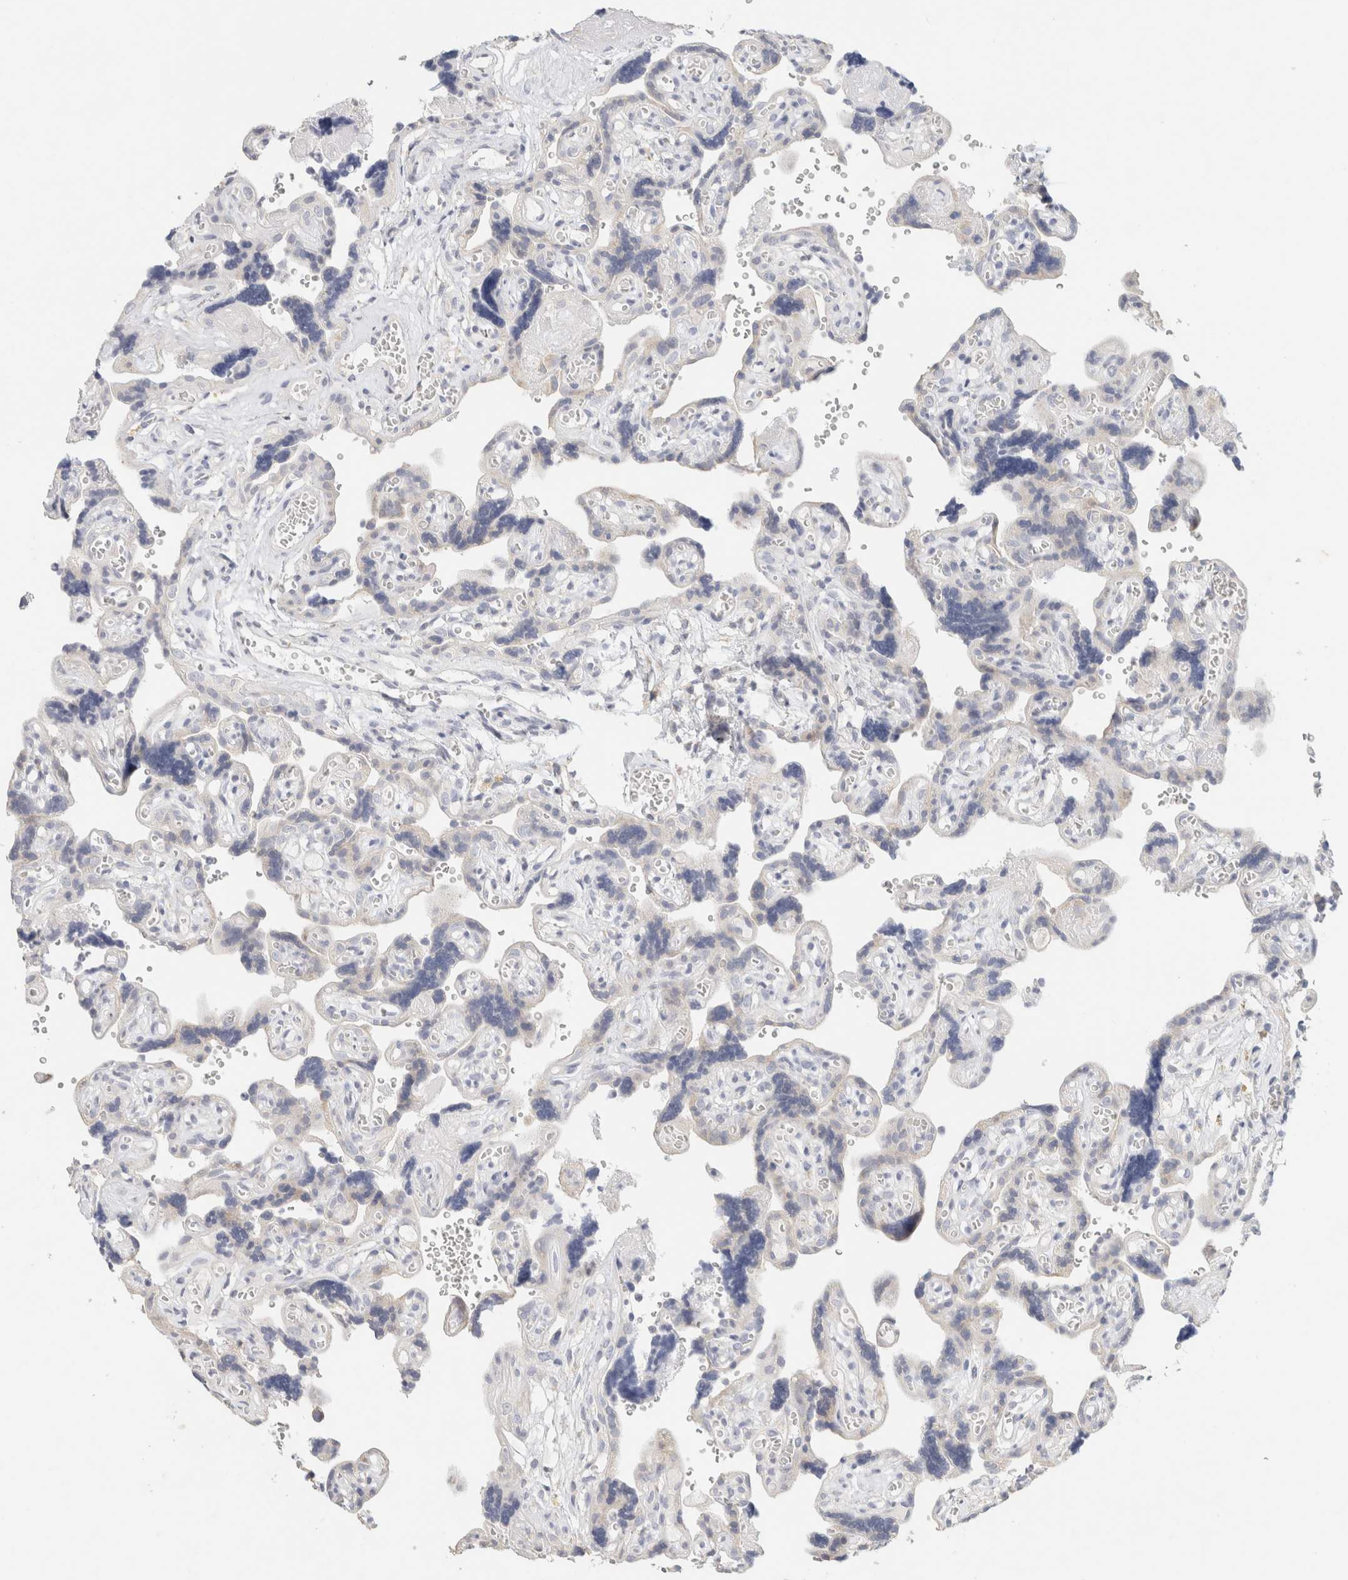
{"staining": {"intensity": "weak", "quantity": "<25%", "location": "cytoplasmic/membranous"}, "tissue": "placenta", "cell_type": "Trophoblastic cells", "image_type": "normal", "snomed": [{"axis": "morphology", "description": "Normal tissue, NOS"}, {"axis": "topography", "description": "Placenta"}], "caption": "The micrograph reveals no staining of trophoblastic cells in normal placenta. (Stains: DAB (3,3'-diaminobenzidine) immunohistochemistry (IHC) with hematoxylin counter stain, Microscopy: brightfield microscopy at high magnification).", "gene": "NEFM", "patient": {"sex": "female", "age": 30}}